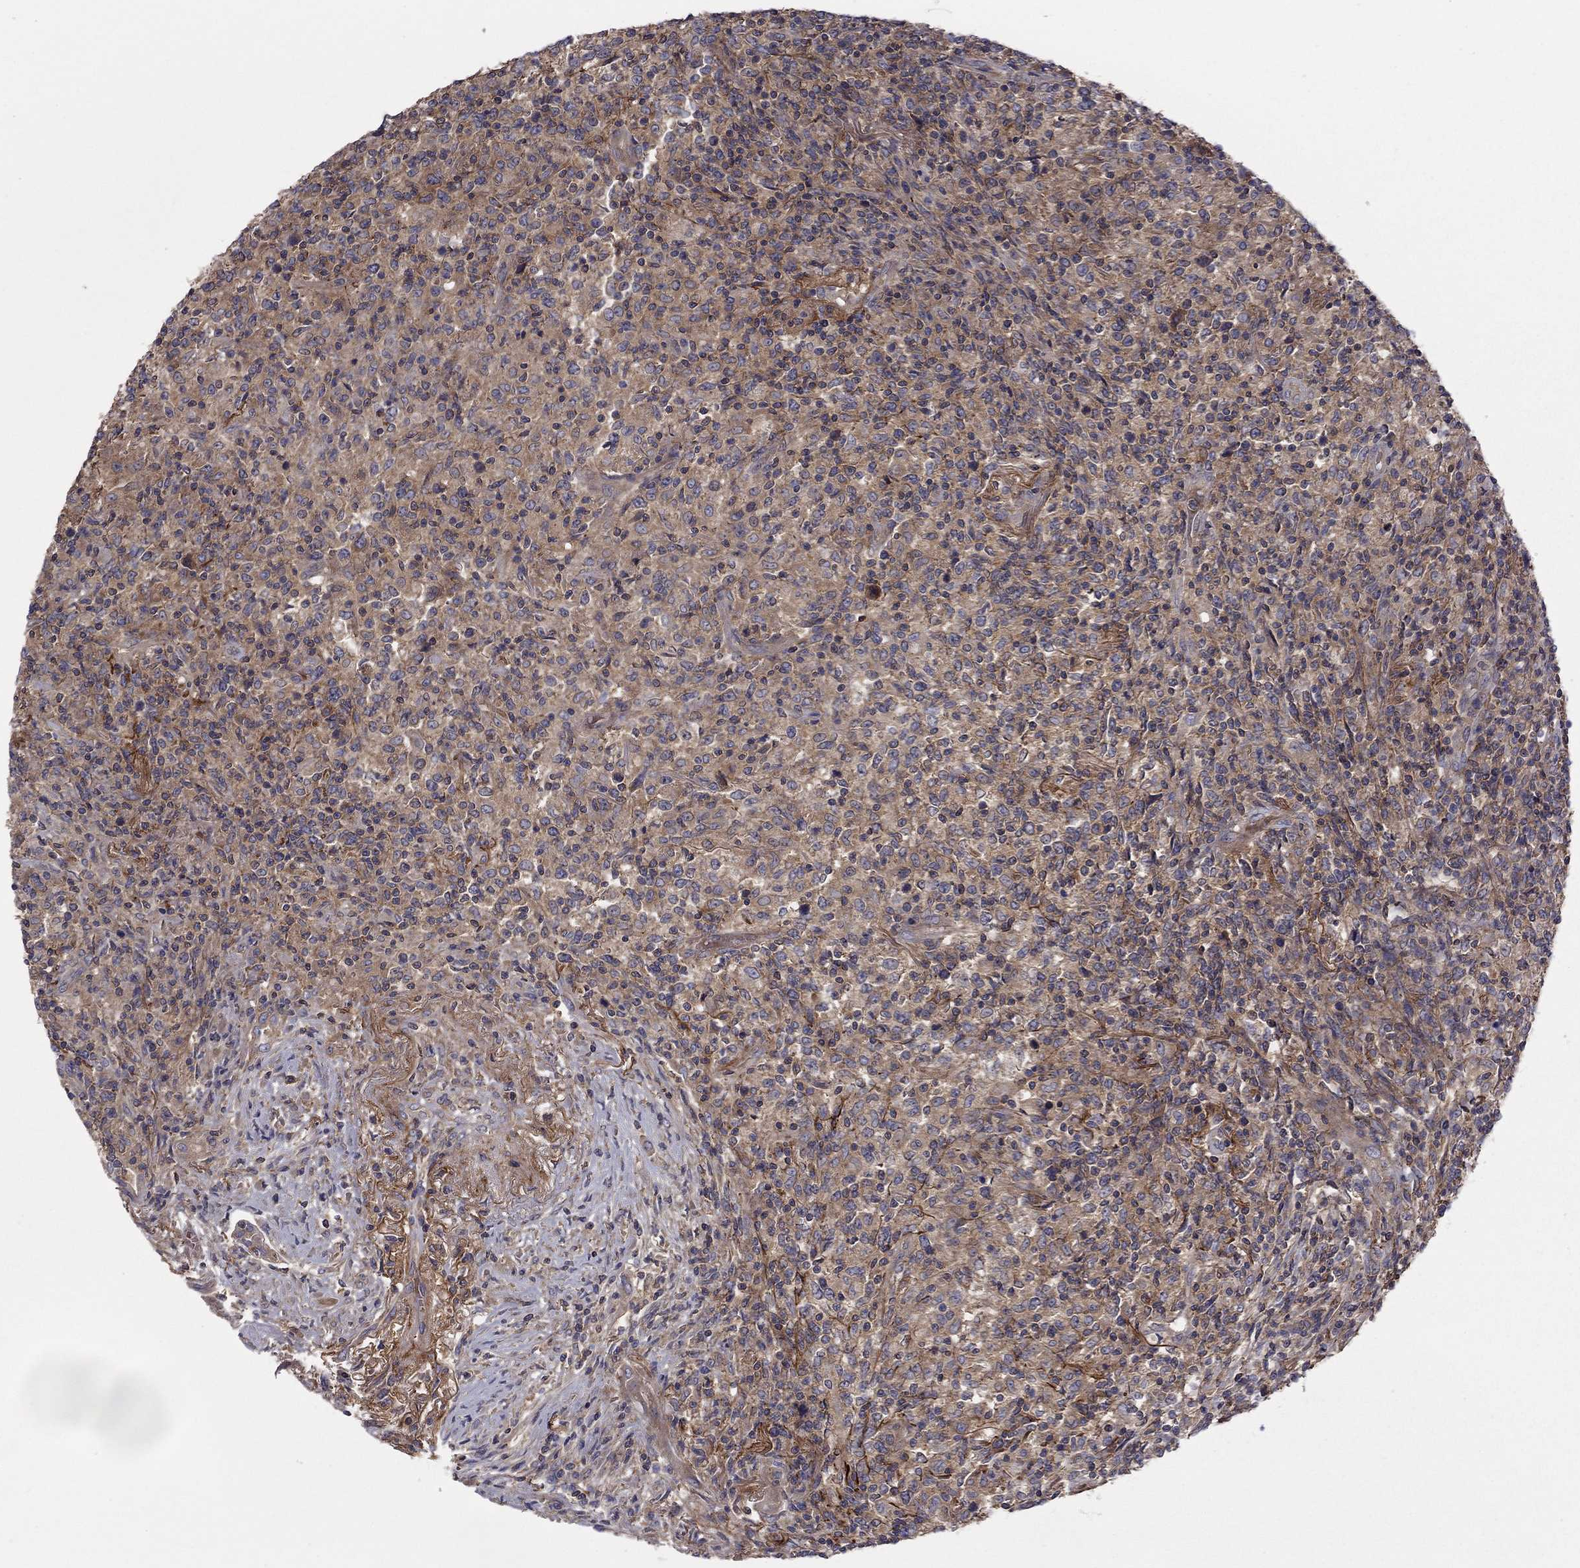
{"staining": {"intensity": "negative", "quantity": "none", "location": "none"}, "tissue": "lymphoma", "cell_type": "Tumor cells", "image_type": "cancer", "snomed": [{"axis": "morphology", "description": "Malignant lymphoma, non-Hodgkin's type, High grade"}, {"axis": "topography", "description": "Lung"}], "caption": "Immunohistochemistry (IHC) of human lymphoma exhibits no positivity in tumor cells. Brightfield microscopy of immunohistochemistry (IHC) stained with DAB (3,3'-diaminobenzidine) (brown) and hematoxylin (blue), captured at high magnification.", "gene": "RNF123", "patient": {"sex": "male", "age": 79}}